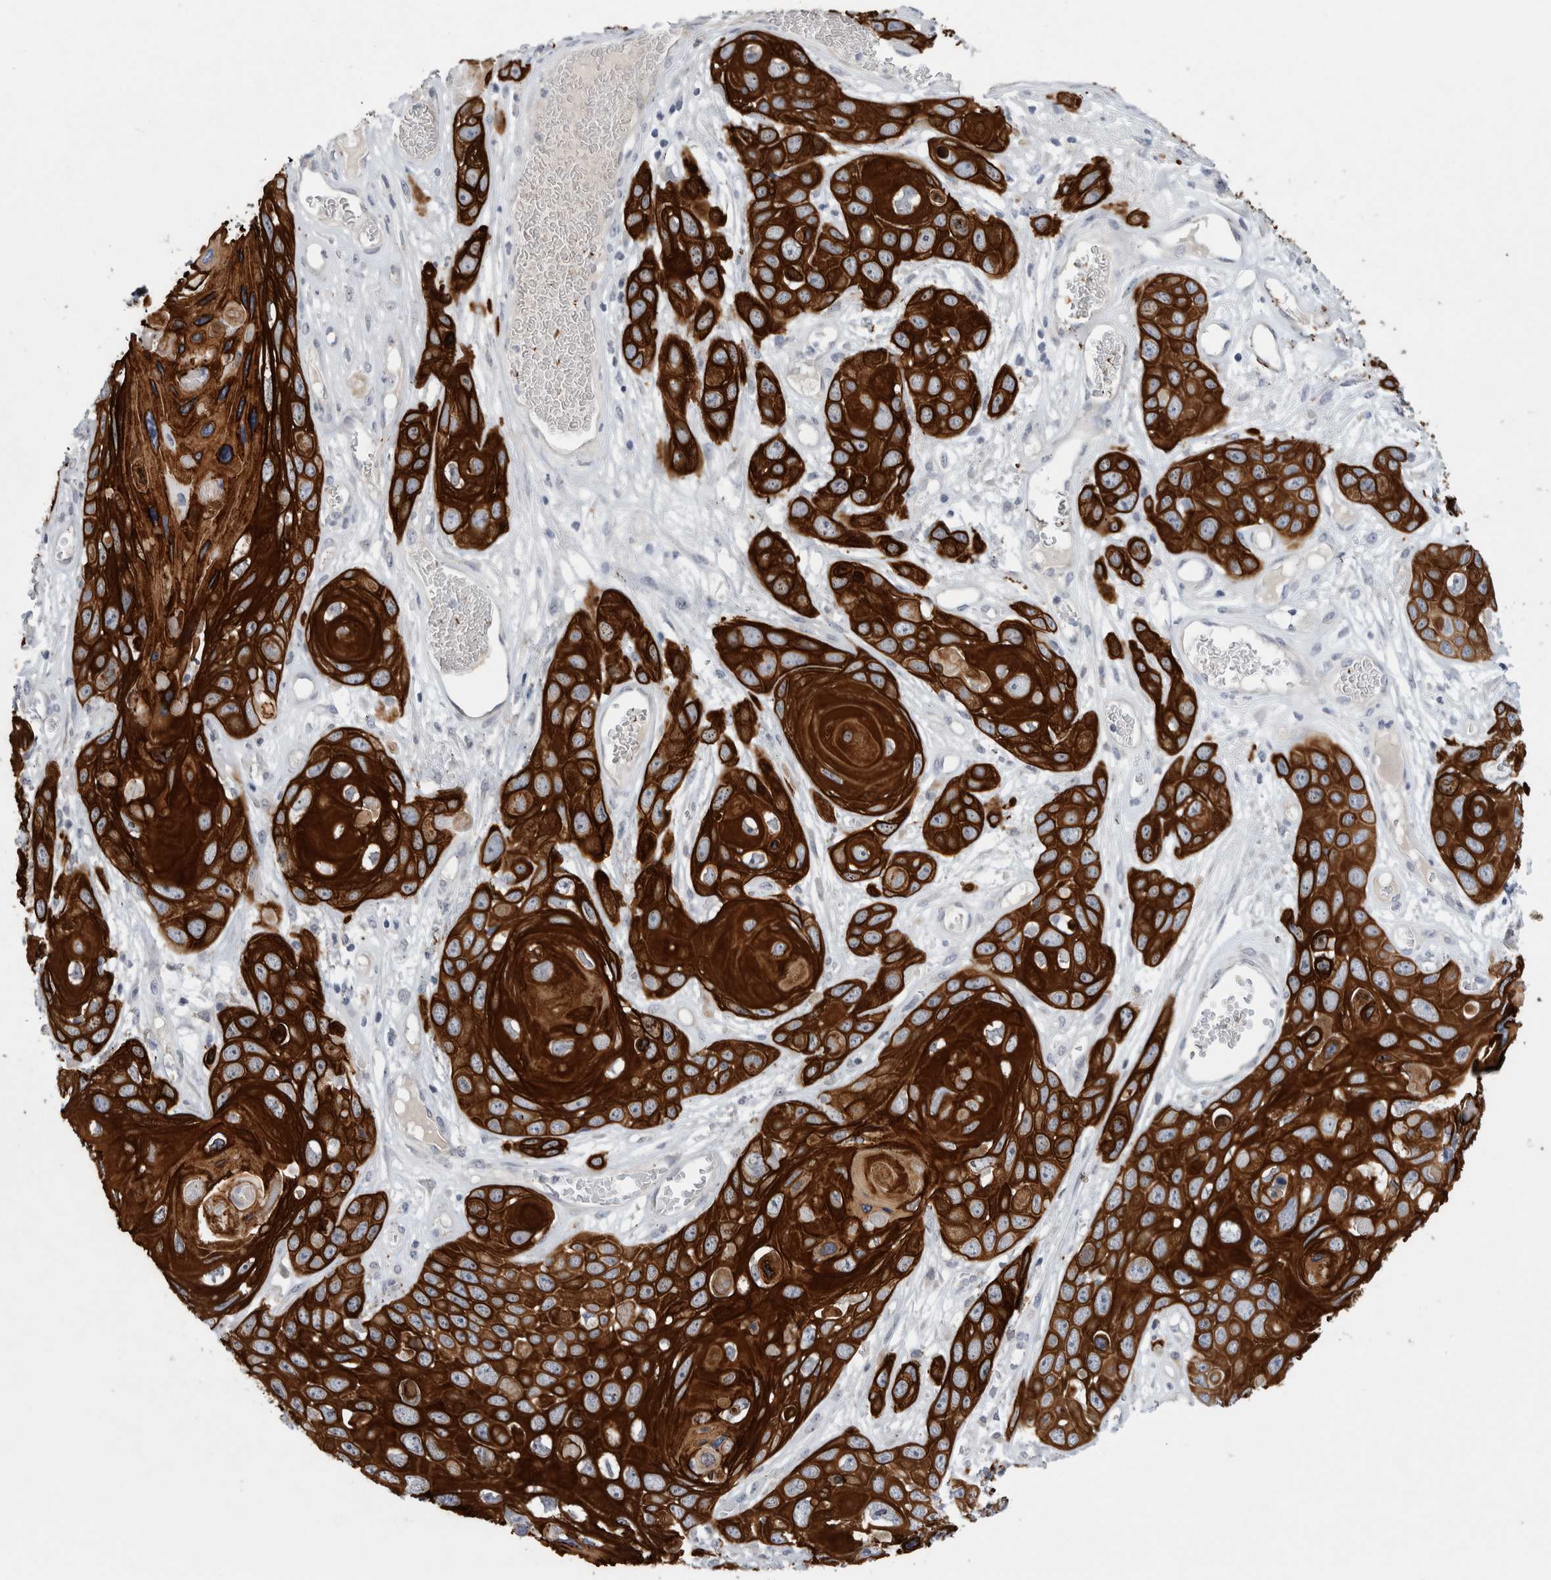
{"staining": {"intensity": "strong", "quantity": ">75%", "location": "cytoplasmic/membranous"}, "tissue": "skin cancer", "cell_type": "Tumor cells", "image_type": "cancer", "snomed": [{"axis": "morphology", "description": "Squamous cell carcinoma, NOS"}, {"axis": "topography", "description": "Skin"}], "caption": "Brown immunohistochemical staining in human skin cancer (squamous cell carcinoma) shows strong cytoplasmic/membranous expression in about >75% of tumor cells.", "gene": "GAA", "patient": {"sex": "male", "age": 55}}